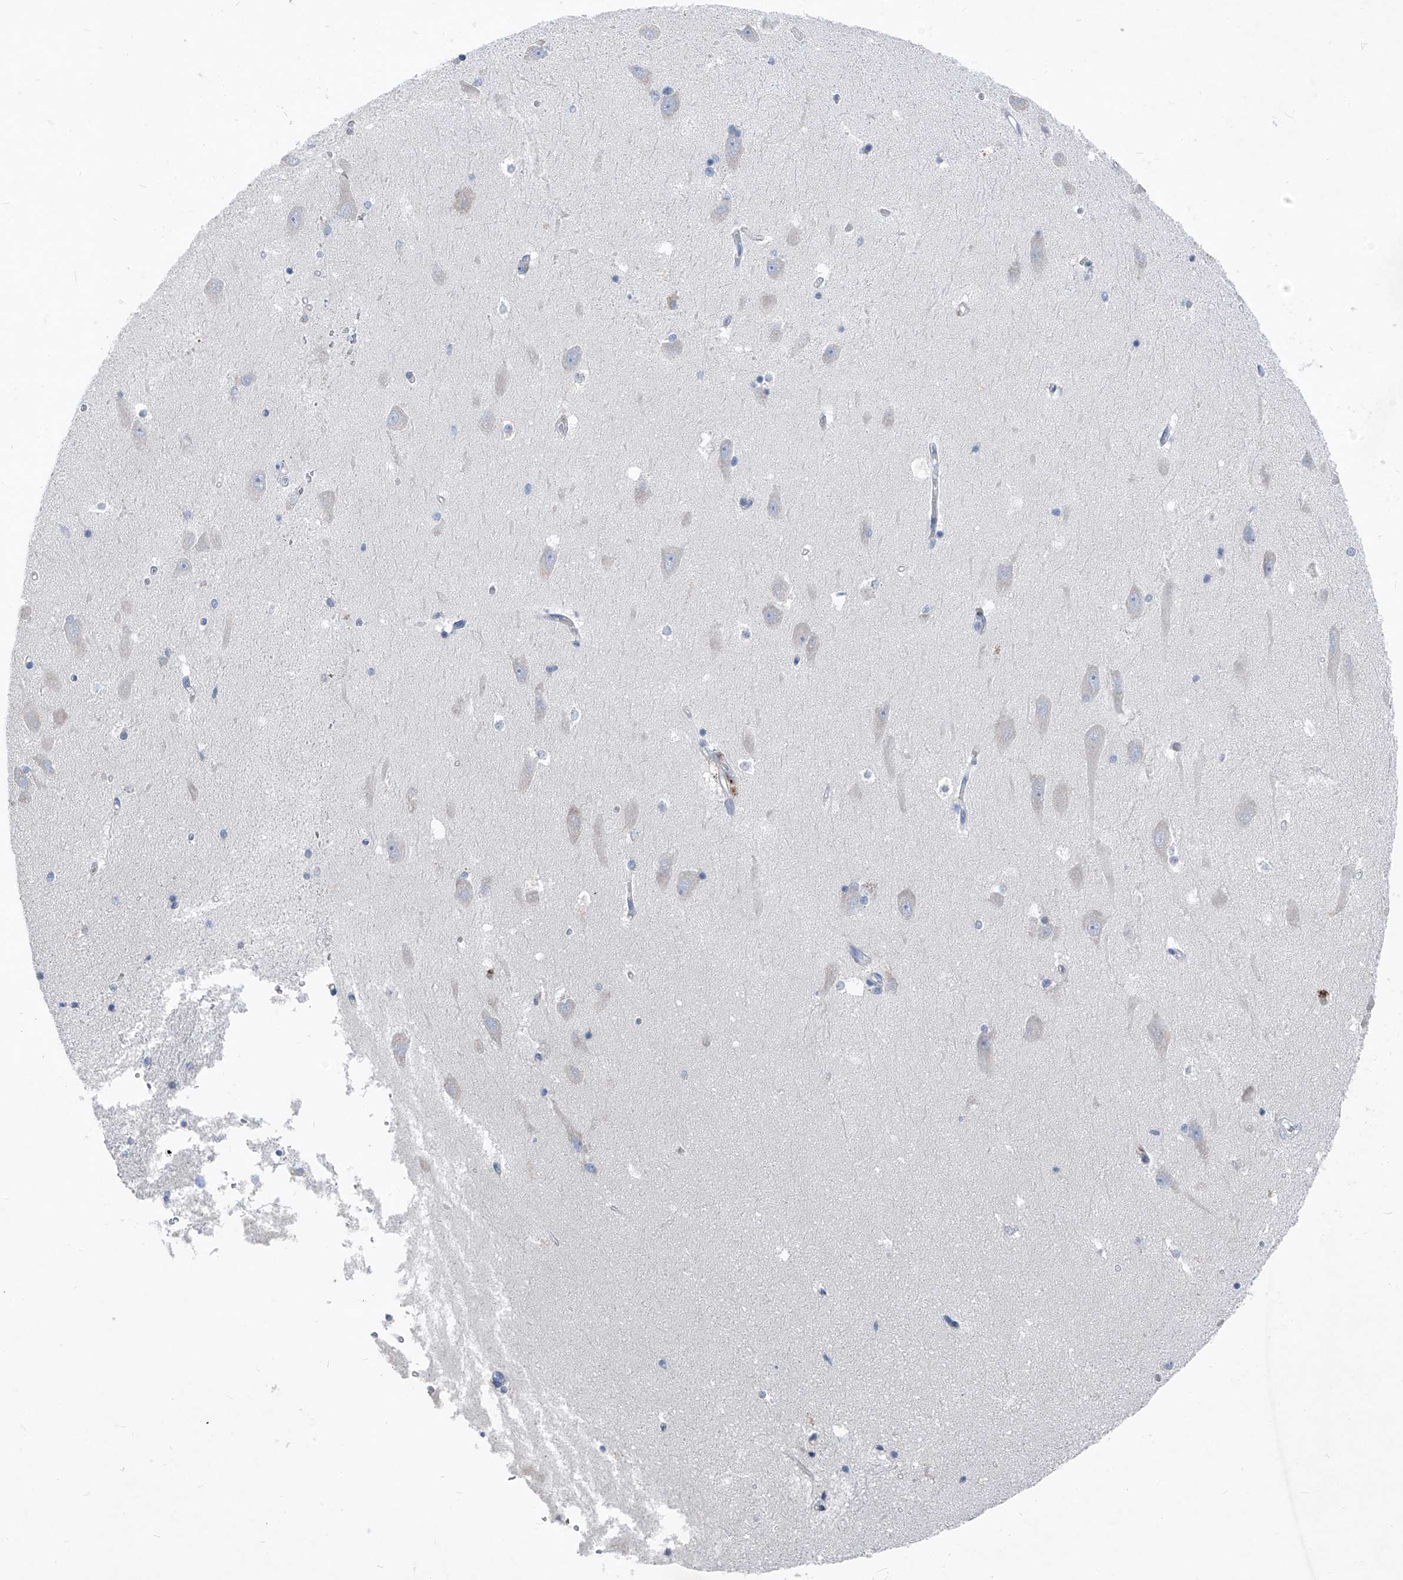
{"staining": {"intensity": "negative", "quantity": "none", "location": "none"}, "tissue": "hippocampus", "cell_type": "Glial cells", "image_type": "normal", "snomed": [{"axis": "morphology", "description": "Normal tissue, NOS"}, {"axis": "topography", "description": "Hippocampus"}], "caption": "Hippocampus stained for a protein using immunohistochemistry (IHC) displays no expression glial cells.", "gene": "IFI27", "patient": {"sex": "male", "age": 45}}